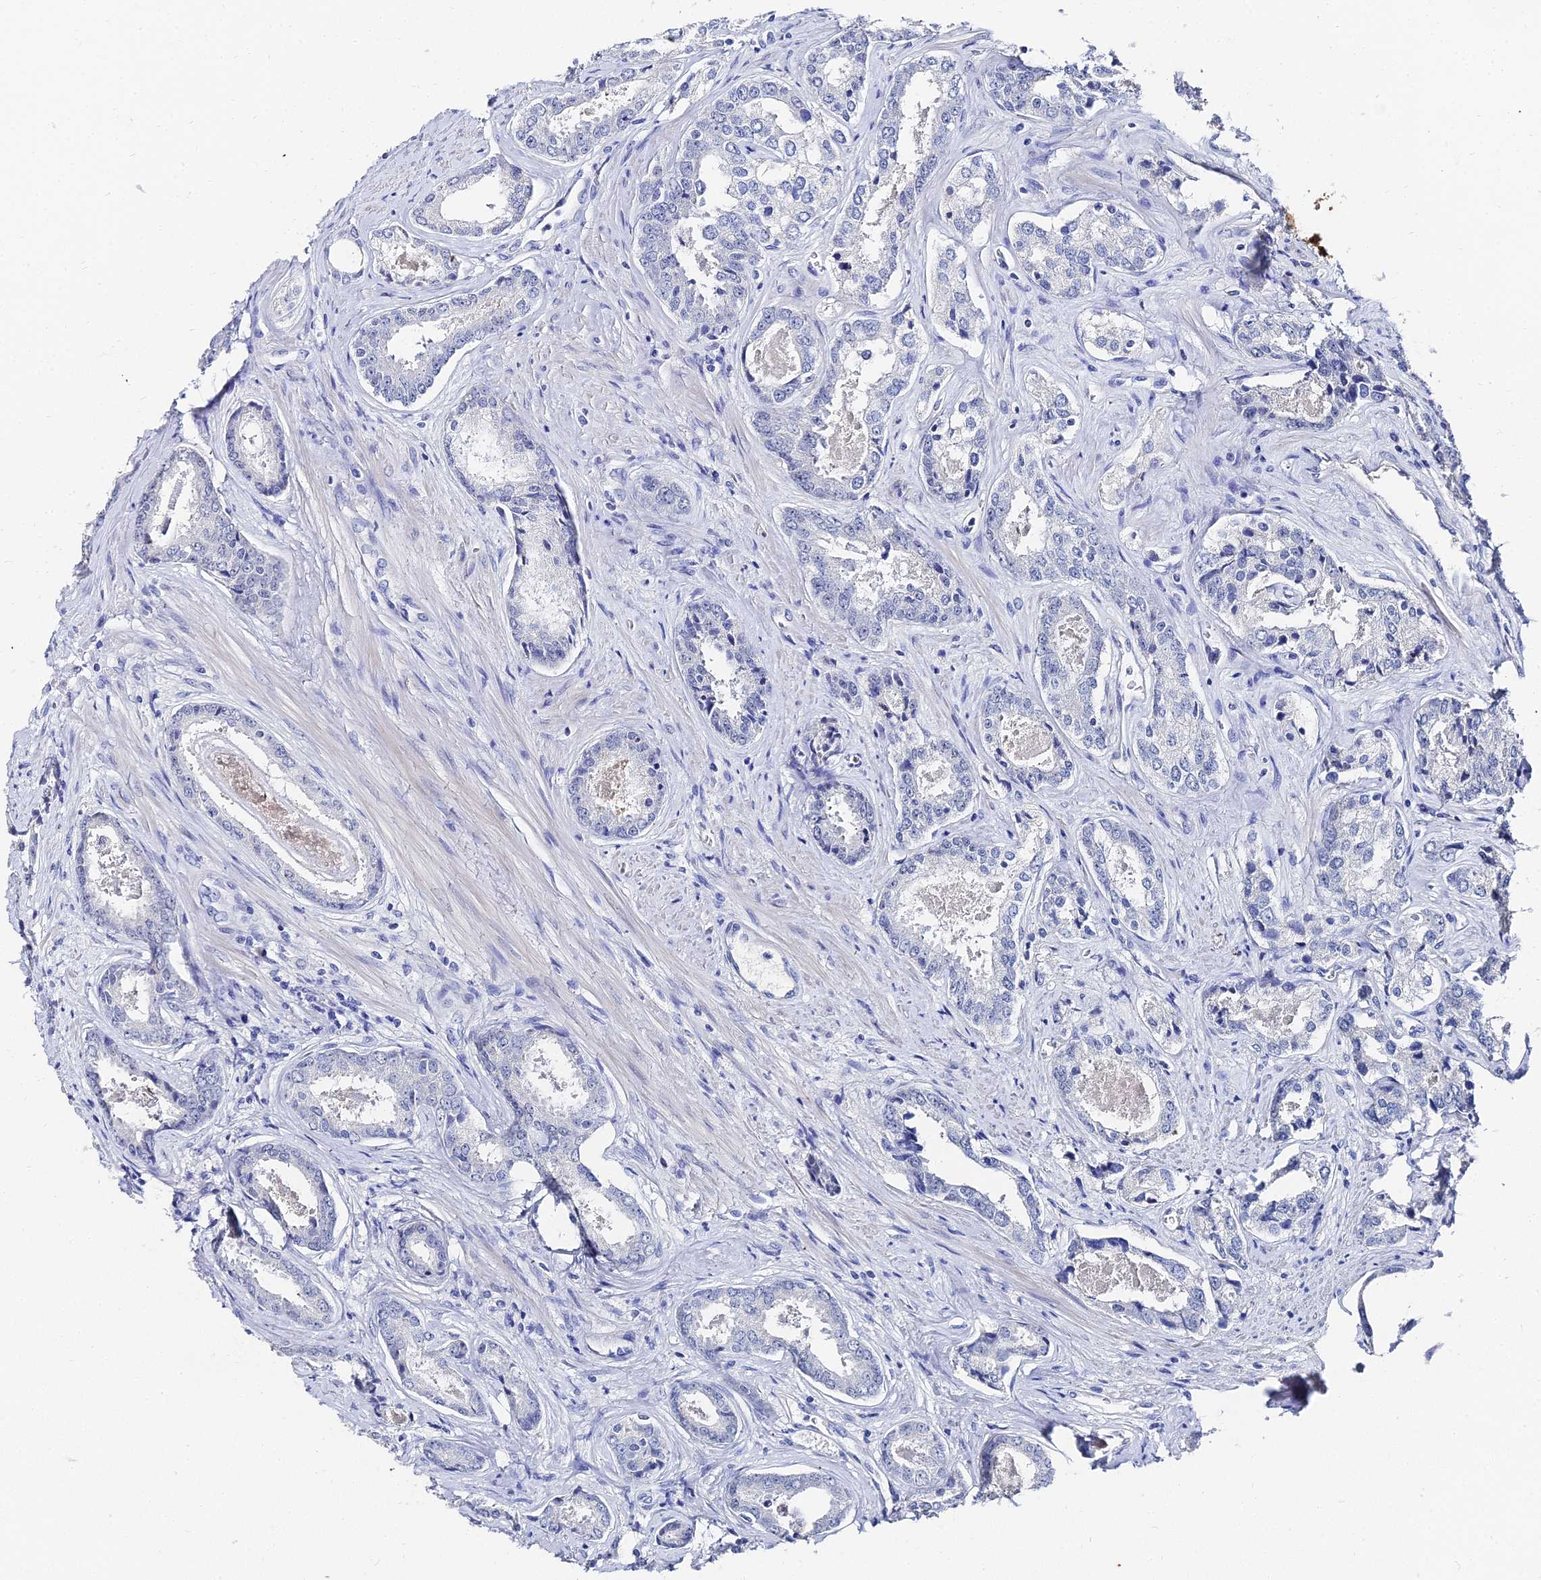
{"staining": {"intensity": "negative", "quantity": "none", "location": "none"}, "tissue": "prostate cancer", "cell_type": "Tumor cells", "image_type": "cancer", "snomed": [{"axis": "morphology", "description": "Adenocarcinoma, Low grade"}, {"axis": "topography", "description": "Prostate"}], "caption": "Image shows no significant protein expression in tumor cells of prostate cancer.", "gene": "KRT17", "patient": {"sex": "male", "age": 68}}